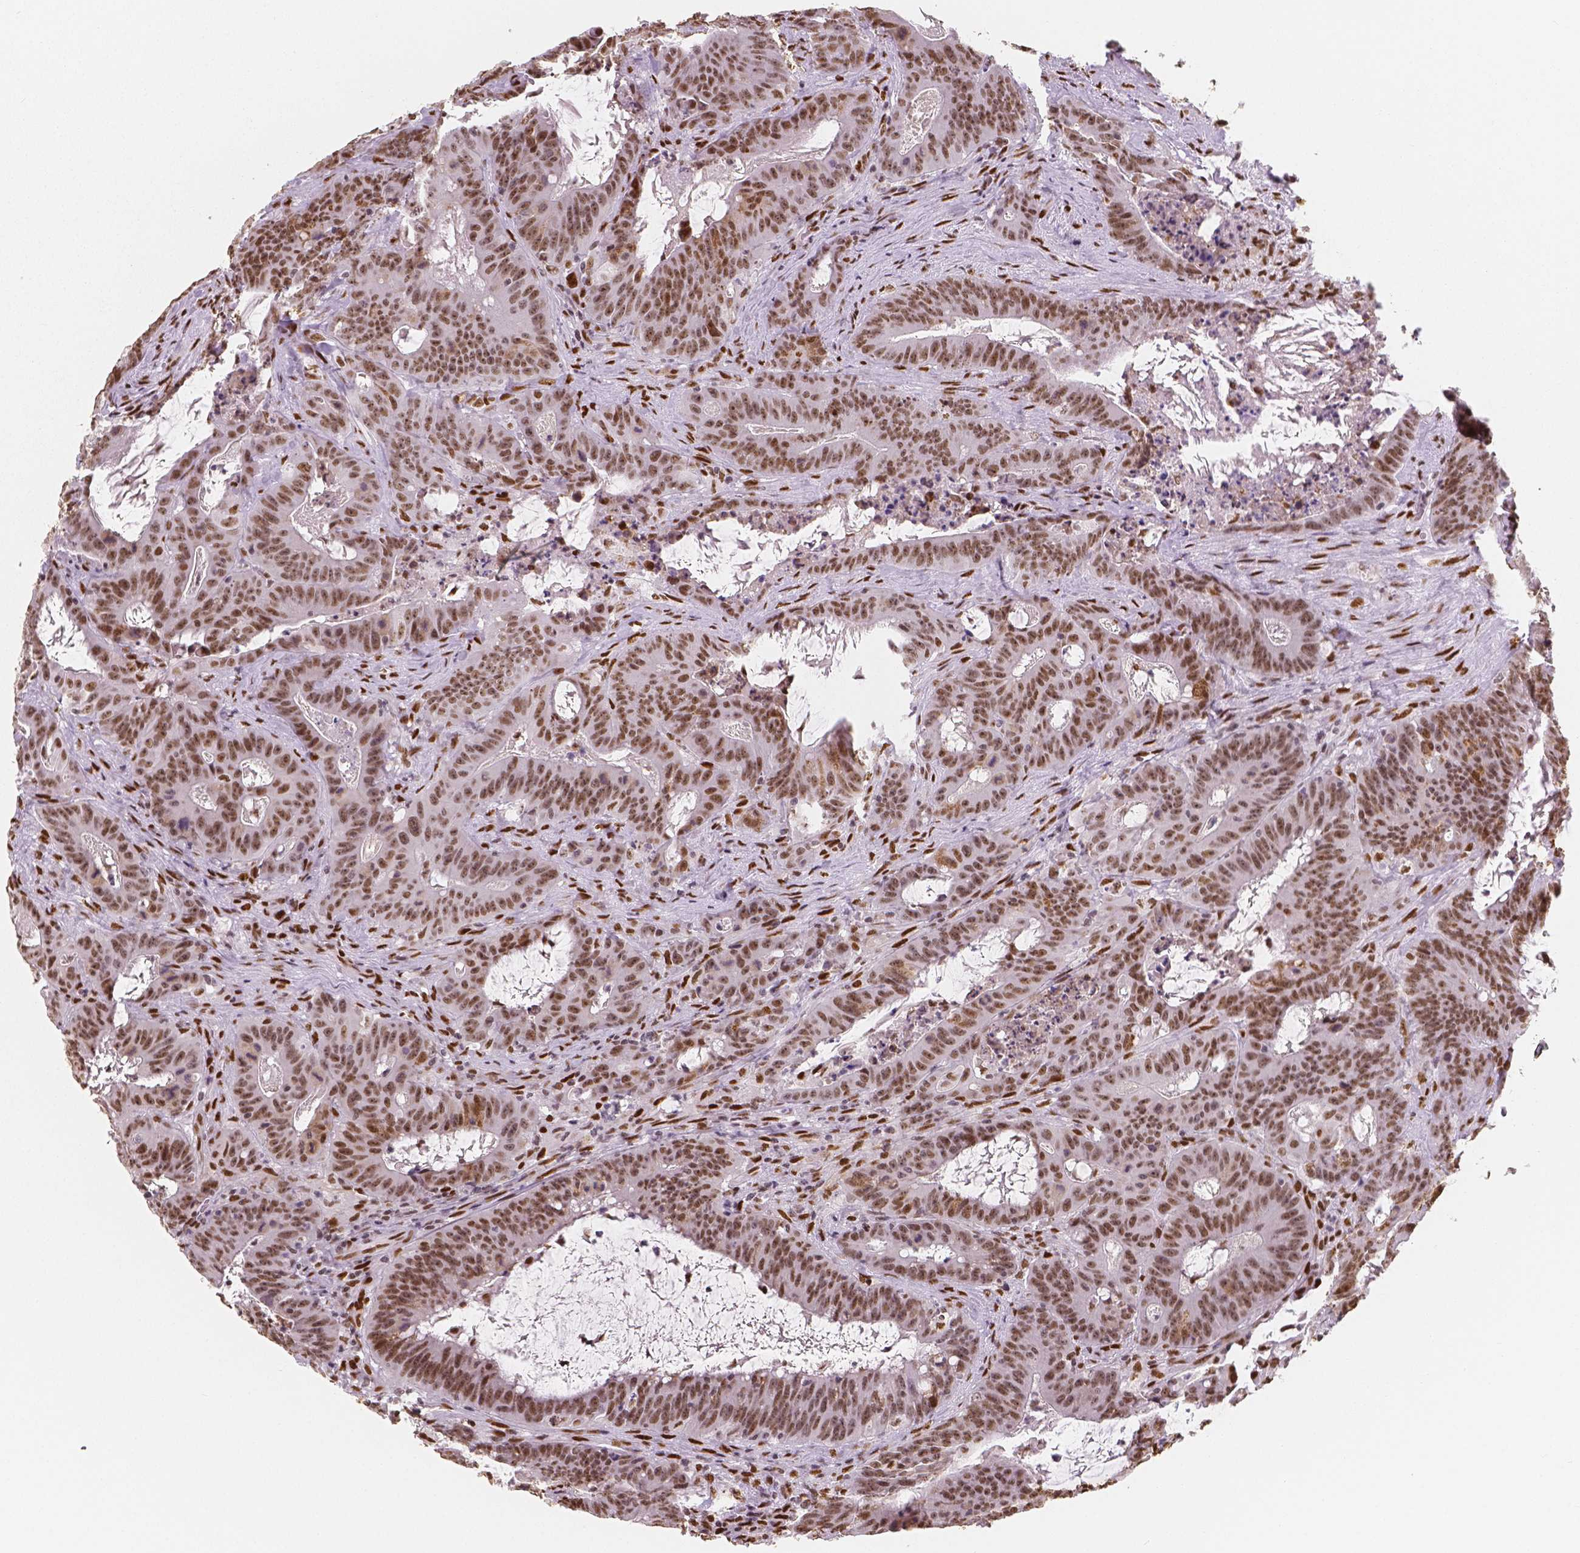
{"staining": {"intensity": "moderate", "quantity": ">75%", "location": "nuclear"}, "tissue": "colorectal cancer", "cell_type": "Tumor cells", "image_type": "cancer", "snomed": [{"axis": "morphology", "description": "Adenocarcinoma, NOS"}, {"axis": "topography", "description": "Colon"}], "caption": "A brown stain shows moderate nuclear expression of a protein in human colorectal adenocarcinoma tumor cells.", "gene": "NUCKS1", "patient": {"sex": "male", "age": 33}}